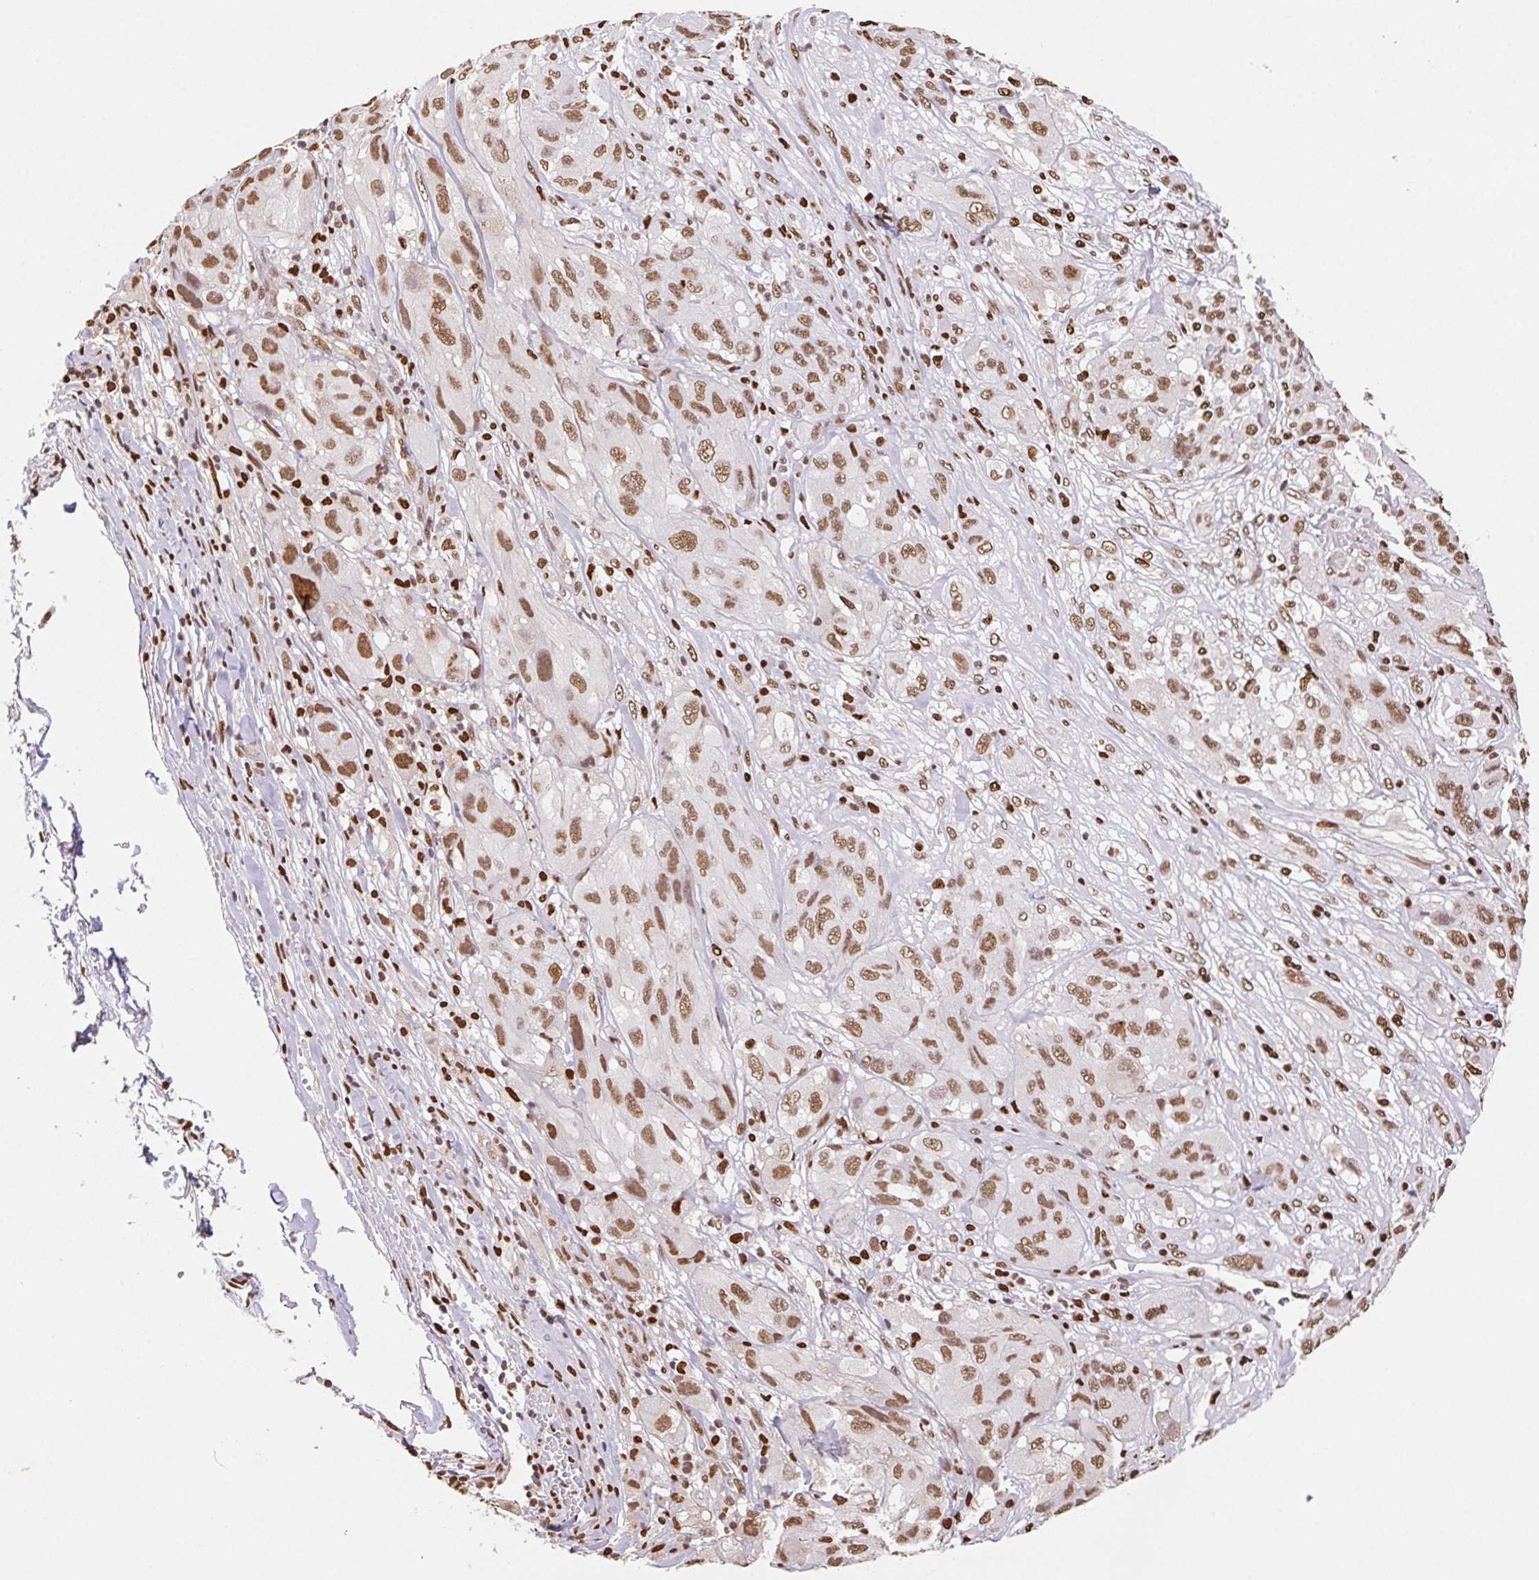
{"staining": {"intensity": "moderate", "quantity": ">75%", "location": "nuclear"}, "tissue": "melanoma", "cell_type": "Tumor cells", "image_type": "cancer", "snomed": [{"axis": "morphology", "description": "Malignant melanoma, NOS"}, {"axis": "topography", "description": "Skin"}], "caption": "Tumor cells display medium levels of moderate nuclear expression in about >75% of cells in human malignant melanoma.", "gene": "SET", "patient": {"sex": "female", "age": 91}}